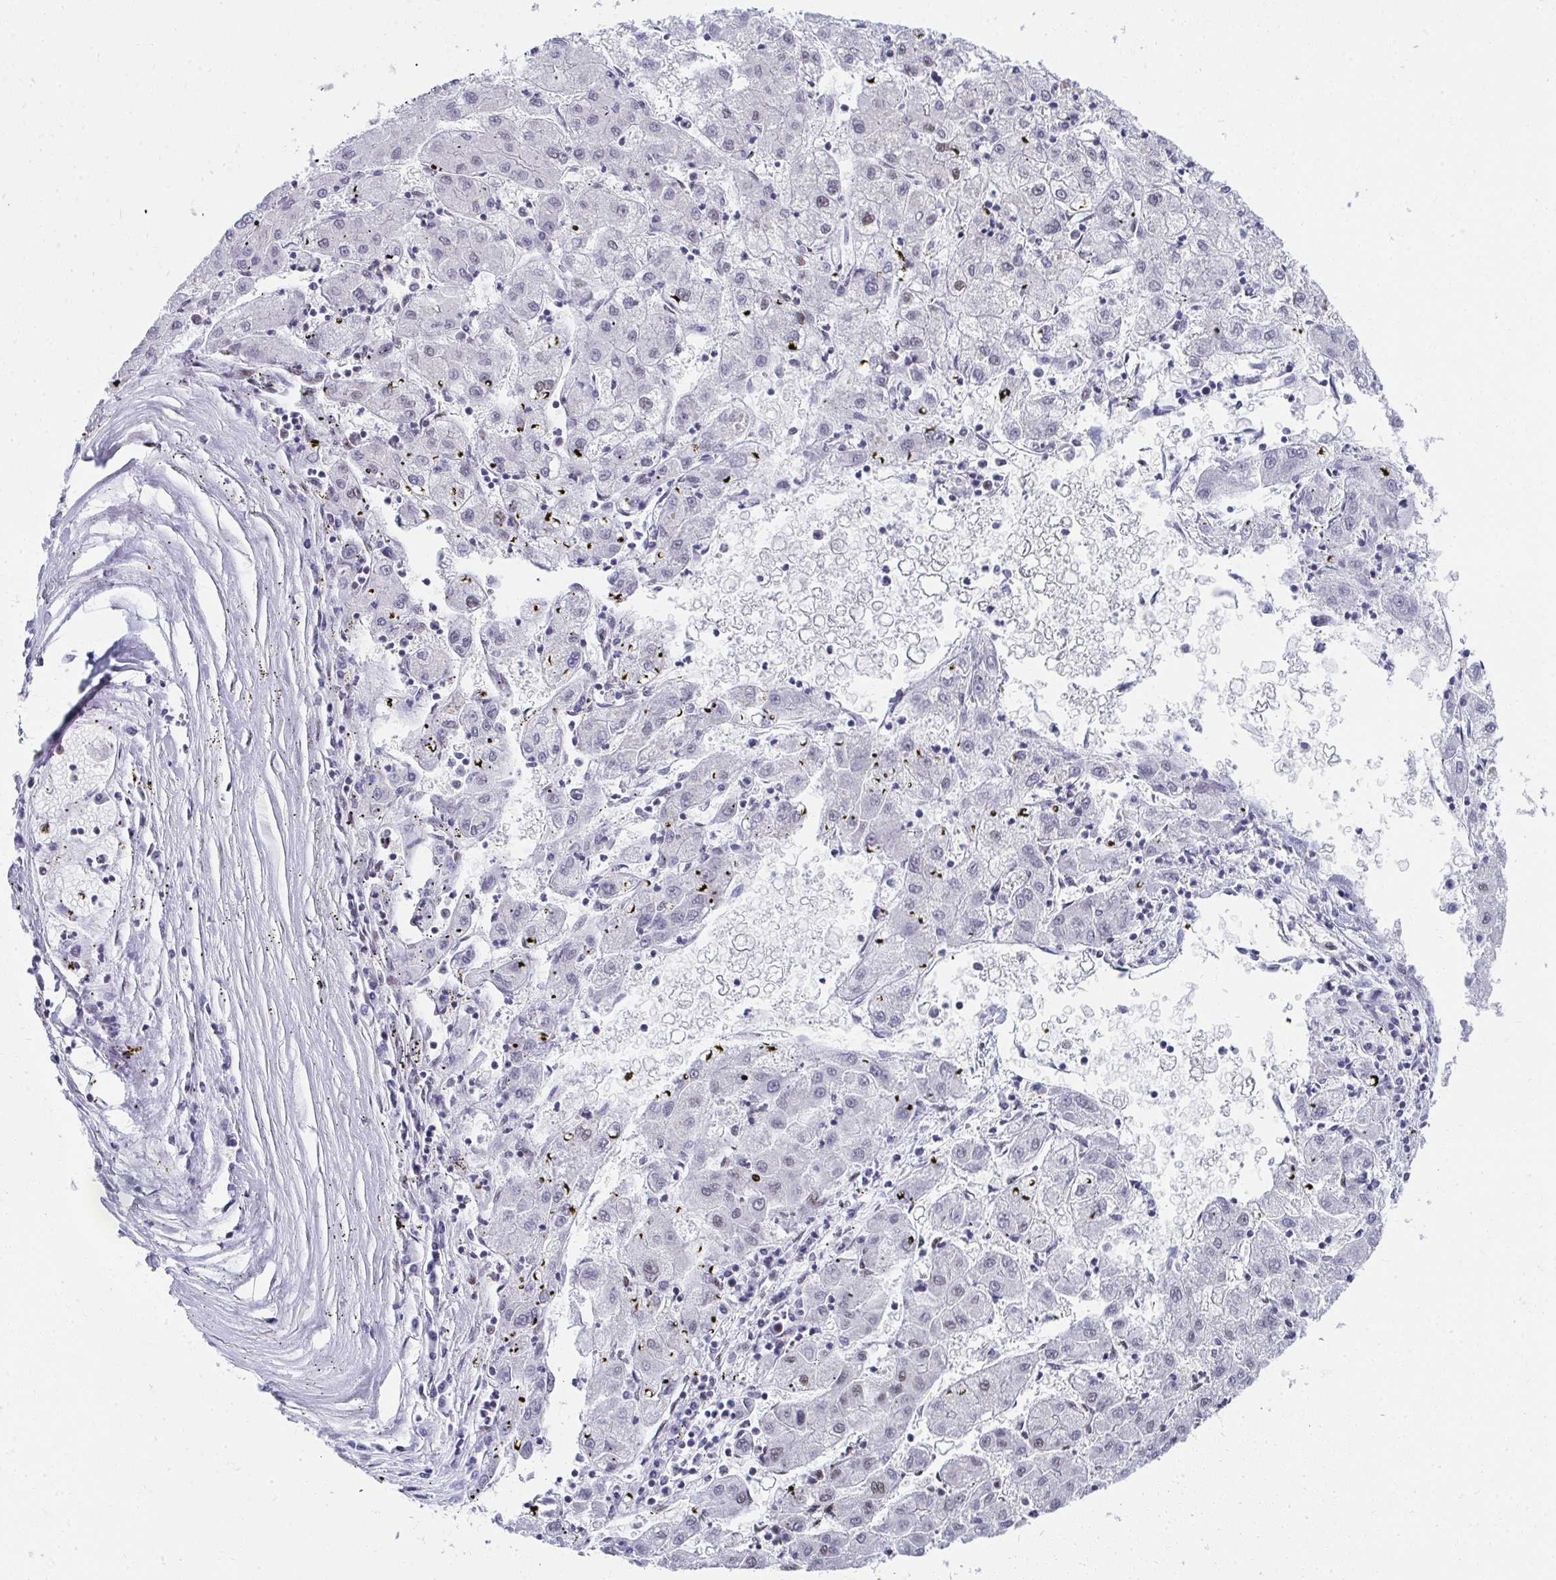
{"staining": {"intensity": "negative", "quantity": "none", "location": "none"}, "tissue": "liver cancer", "cell_type": "Tumor cells", "image_type": "cancer", "snomed": [{"axis": "morphology", "description": "Carcinoma, Hepatocellular, NOS"}, {"axis": "topography", "description": "Liver"}], "caption": "Tumor cells are negative for brown protein staining in liver cancer (hepatocellular carcinoma).", "gene": "CREBBP", "patient": {"sex": "male", "age": 72}}